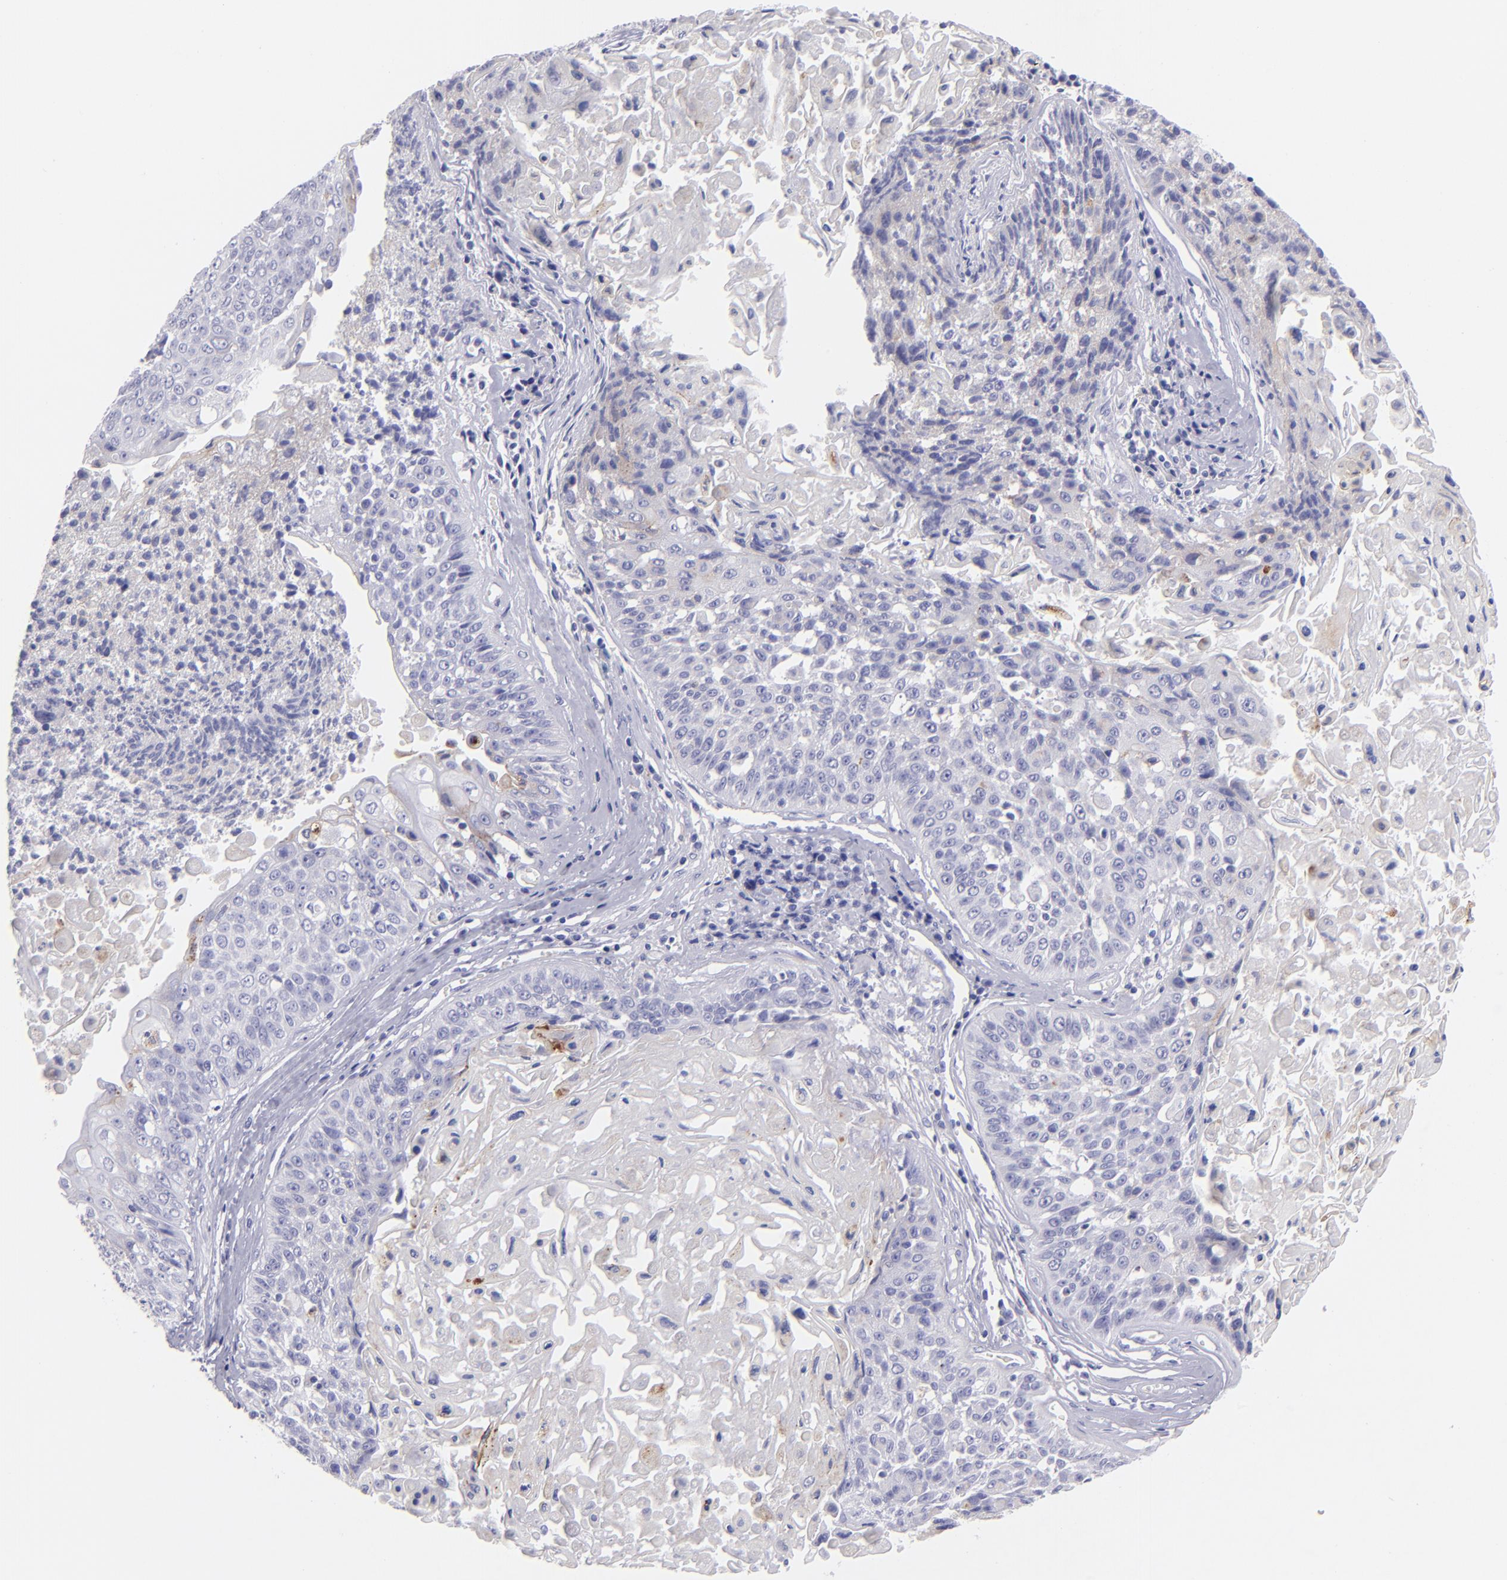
{"staining": {"intensity": "negative", "quantity": "none", "location": "none"}, "tissue": "lung cancer", "cell_type": "Tumor cells", "image_type": "cancer", "snomed": [{"axis": "morphology", "description": "Adenocarcinoma, NOS"}, {"axis": "topography", "description": "Lung"}], "caption": "This is an IHC histopathology image of lung cancer (adenocarcinoma). There is no positivity in tumor cells.", "gene": "CD82", "patient": {"sex": "male", "age": 60}}